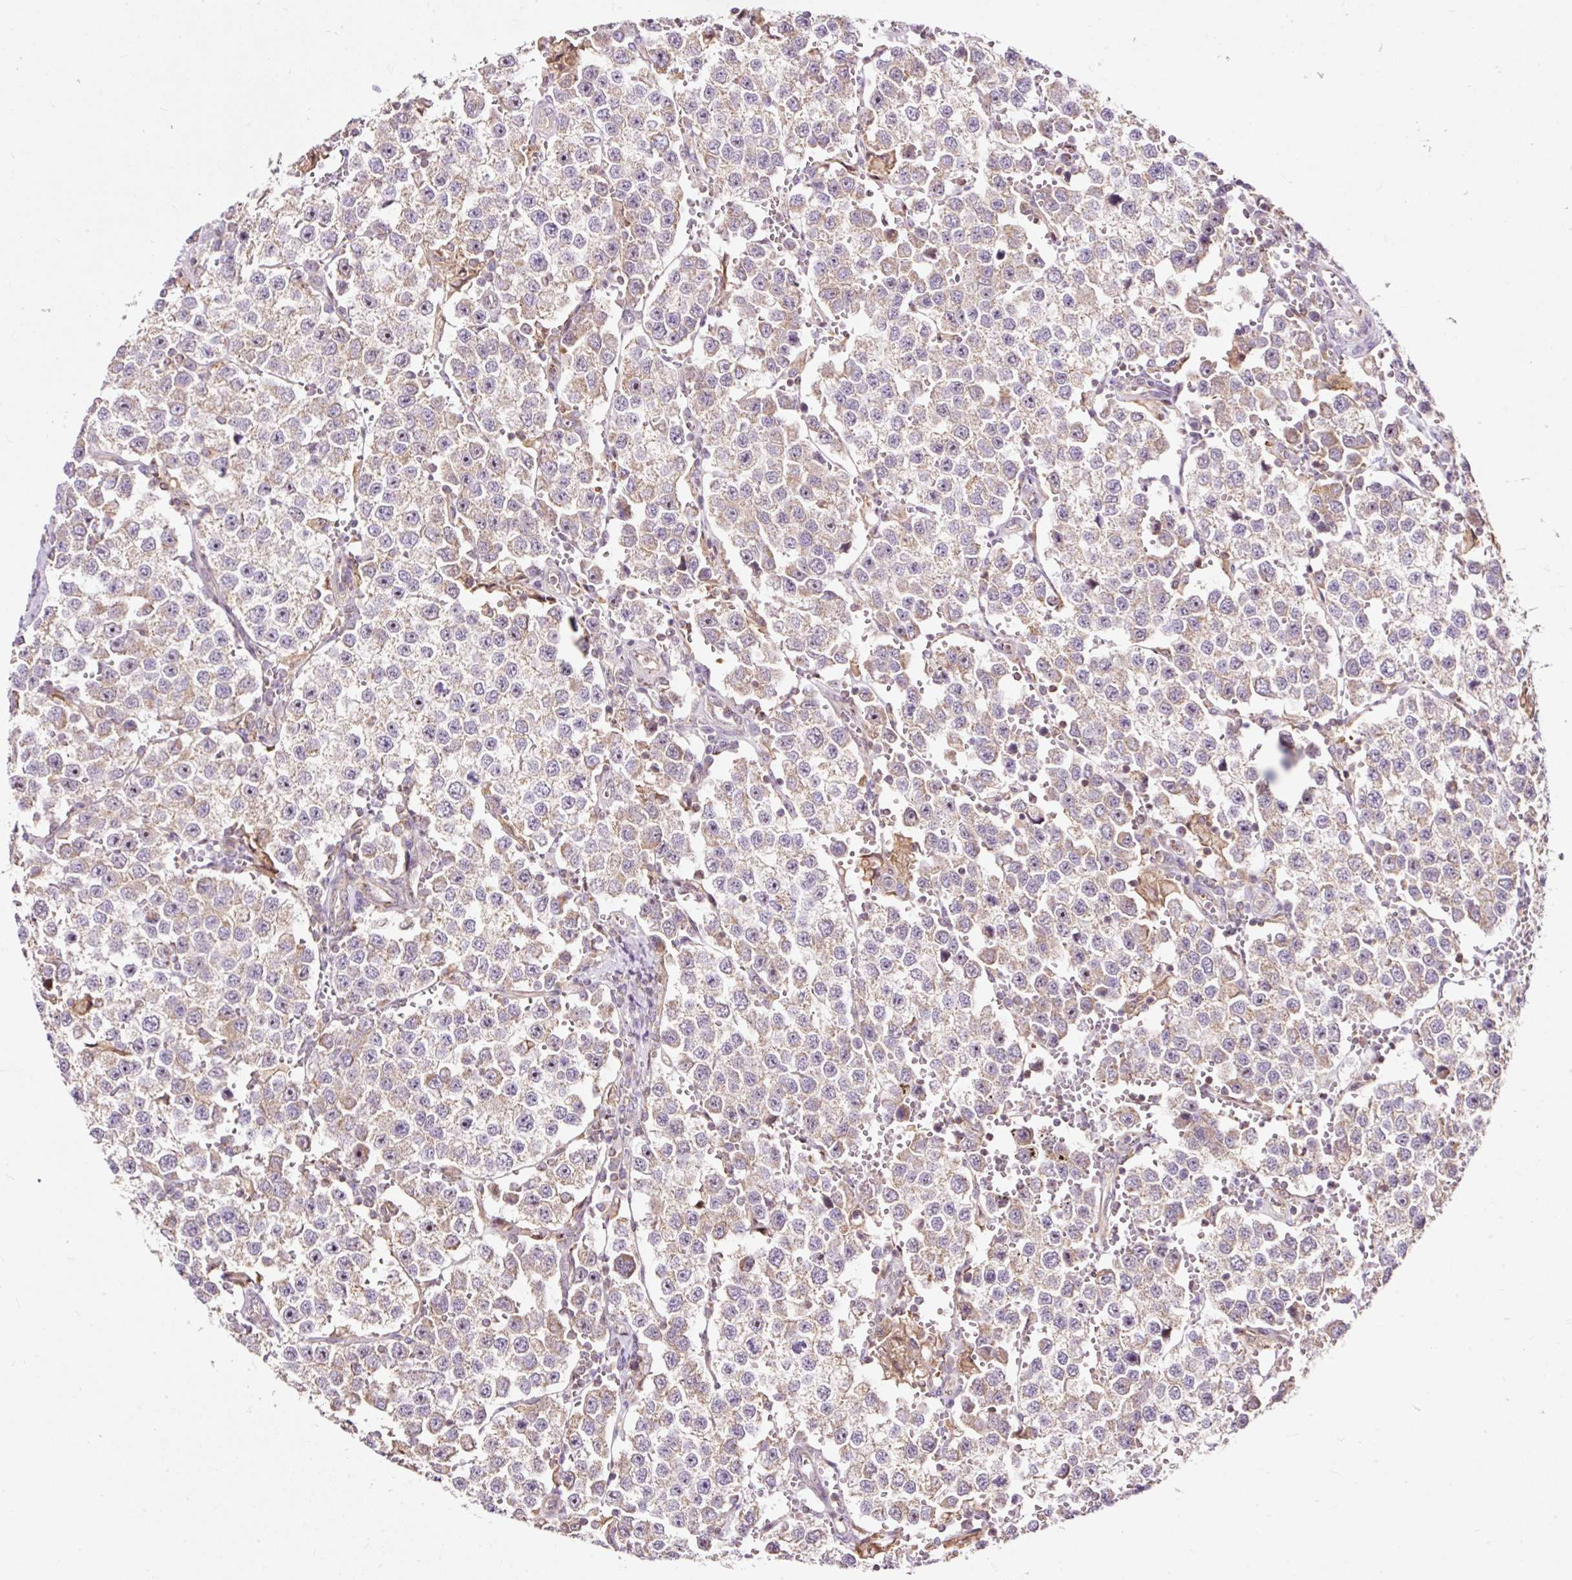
{"staining": {"intensity": "weak", "quantity": "25%-75%", "location": "cytoplasmic/membranous"}, "tissue": "testis cancer", "cell_type": "Tumor cells", "image_type": "cancer", "snomed": [{"axis": "morphology", "description": "Seminoma, NOS"}, {"axis": "topography", "description": "Testis"}], "caption": "Weak cytoplasmic/membranous staining for a protein is appreciated in approximately 25%-75% of tumor cells of seminoma (testis) using immunohistochemistry.", "gene": "BOLA3", "patient": {"sex": "male", "age": 37}}